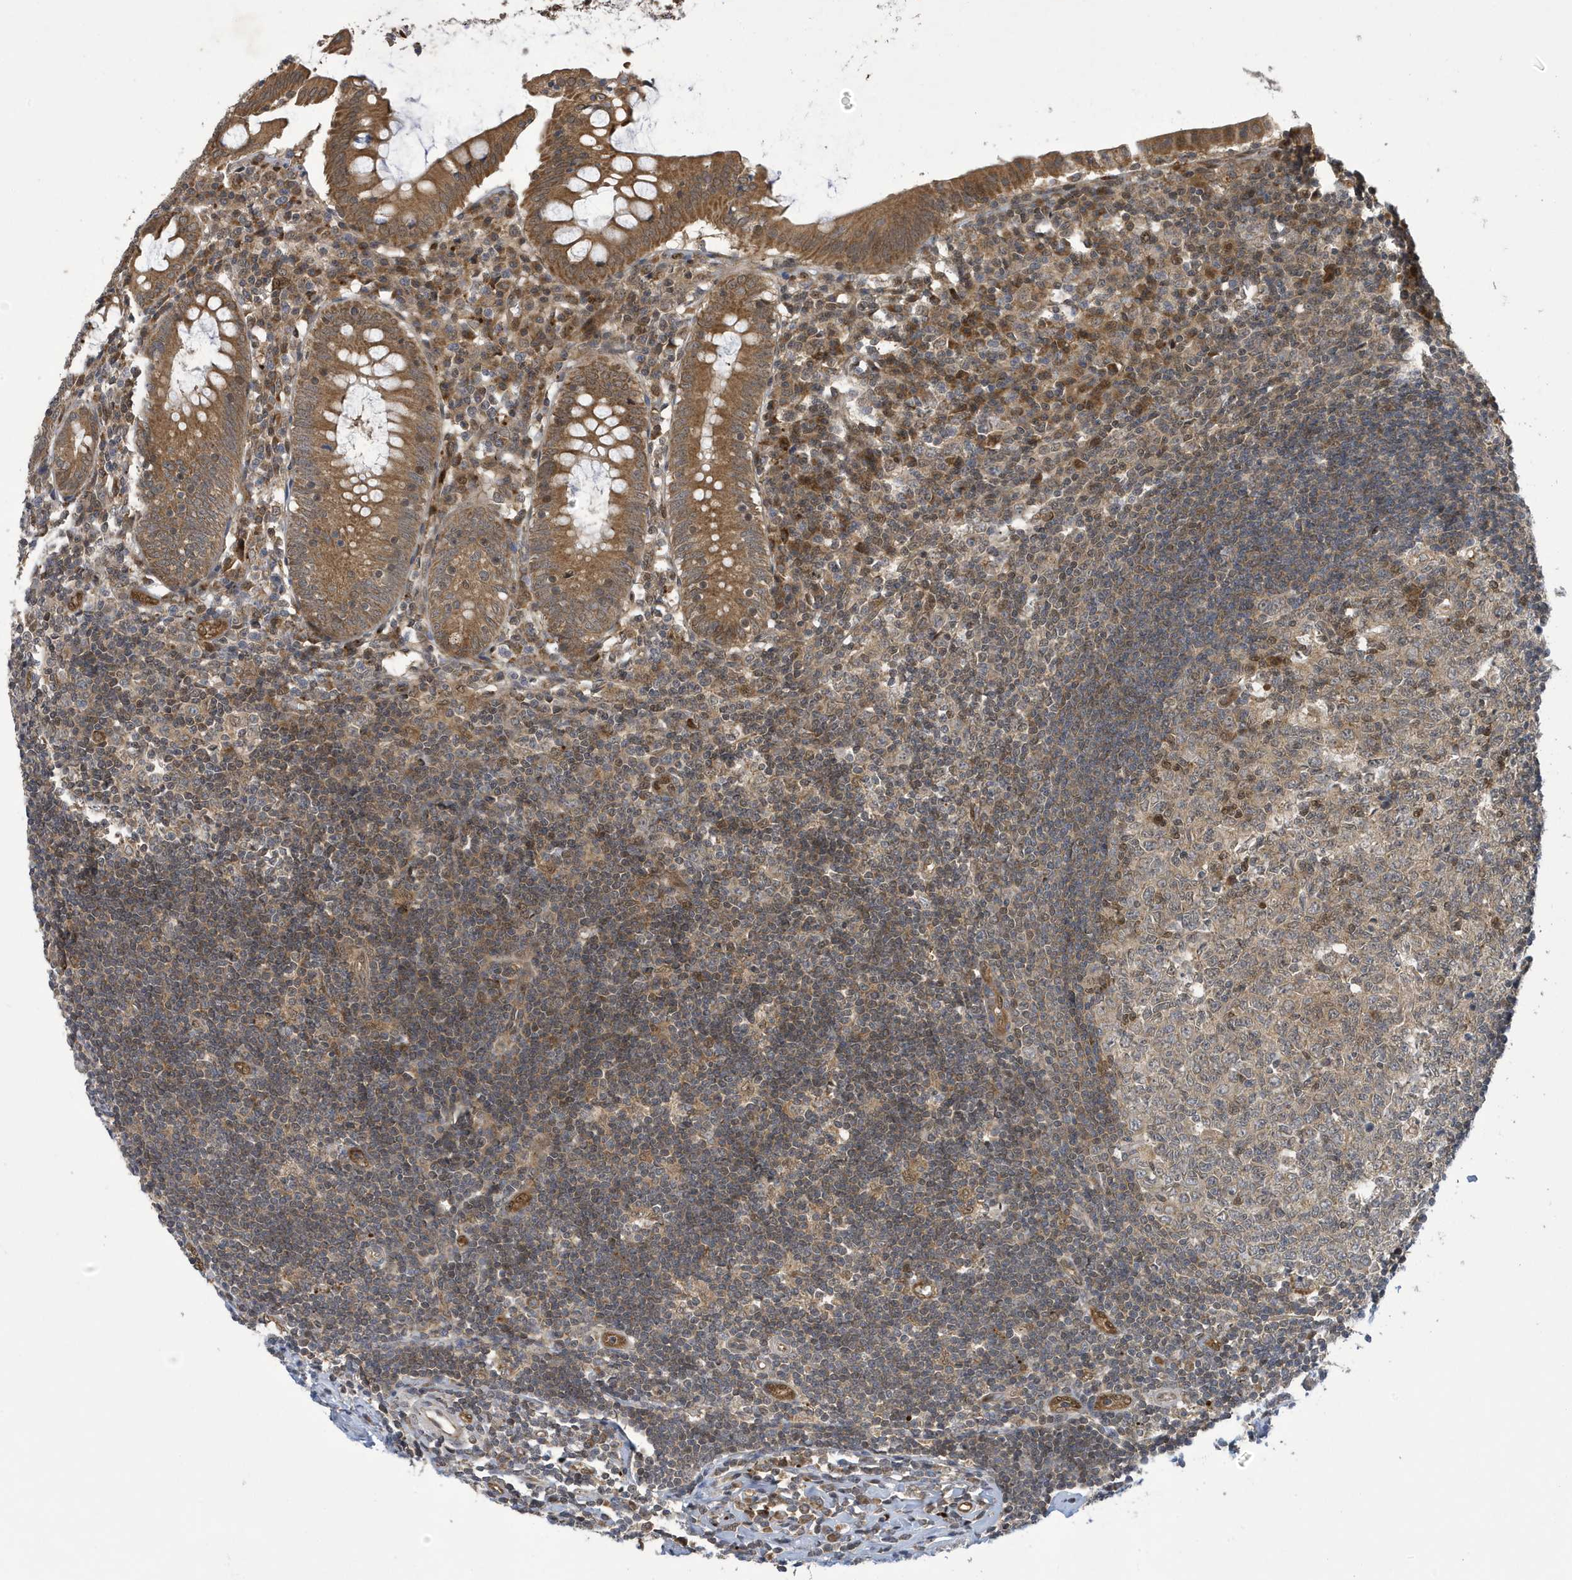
{"staining": {"intensity": "moderate", "quantity": ">75%", "location": "cytoplasmic/membranous"}, "tissue": "appendix", "cell_type": "Glandular cells", "image_type": "normal", "snomed": [{"axis": "morphology", "description": "Normal tissue, NOS"}, {"axis": "topography", "description": "Appendix"}], "caption": "Brown immunohistochemical staining in unremarkable human appendix reveals moderate cytoplasmic/membranous positivity in approximately >75% of glandular cells. Immunohistochemistry (ihc) stains the protein in brown and the nuclei are stained blue.", "gene": "NCOA7", "patient": {"sex": "female", "age": 54}}